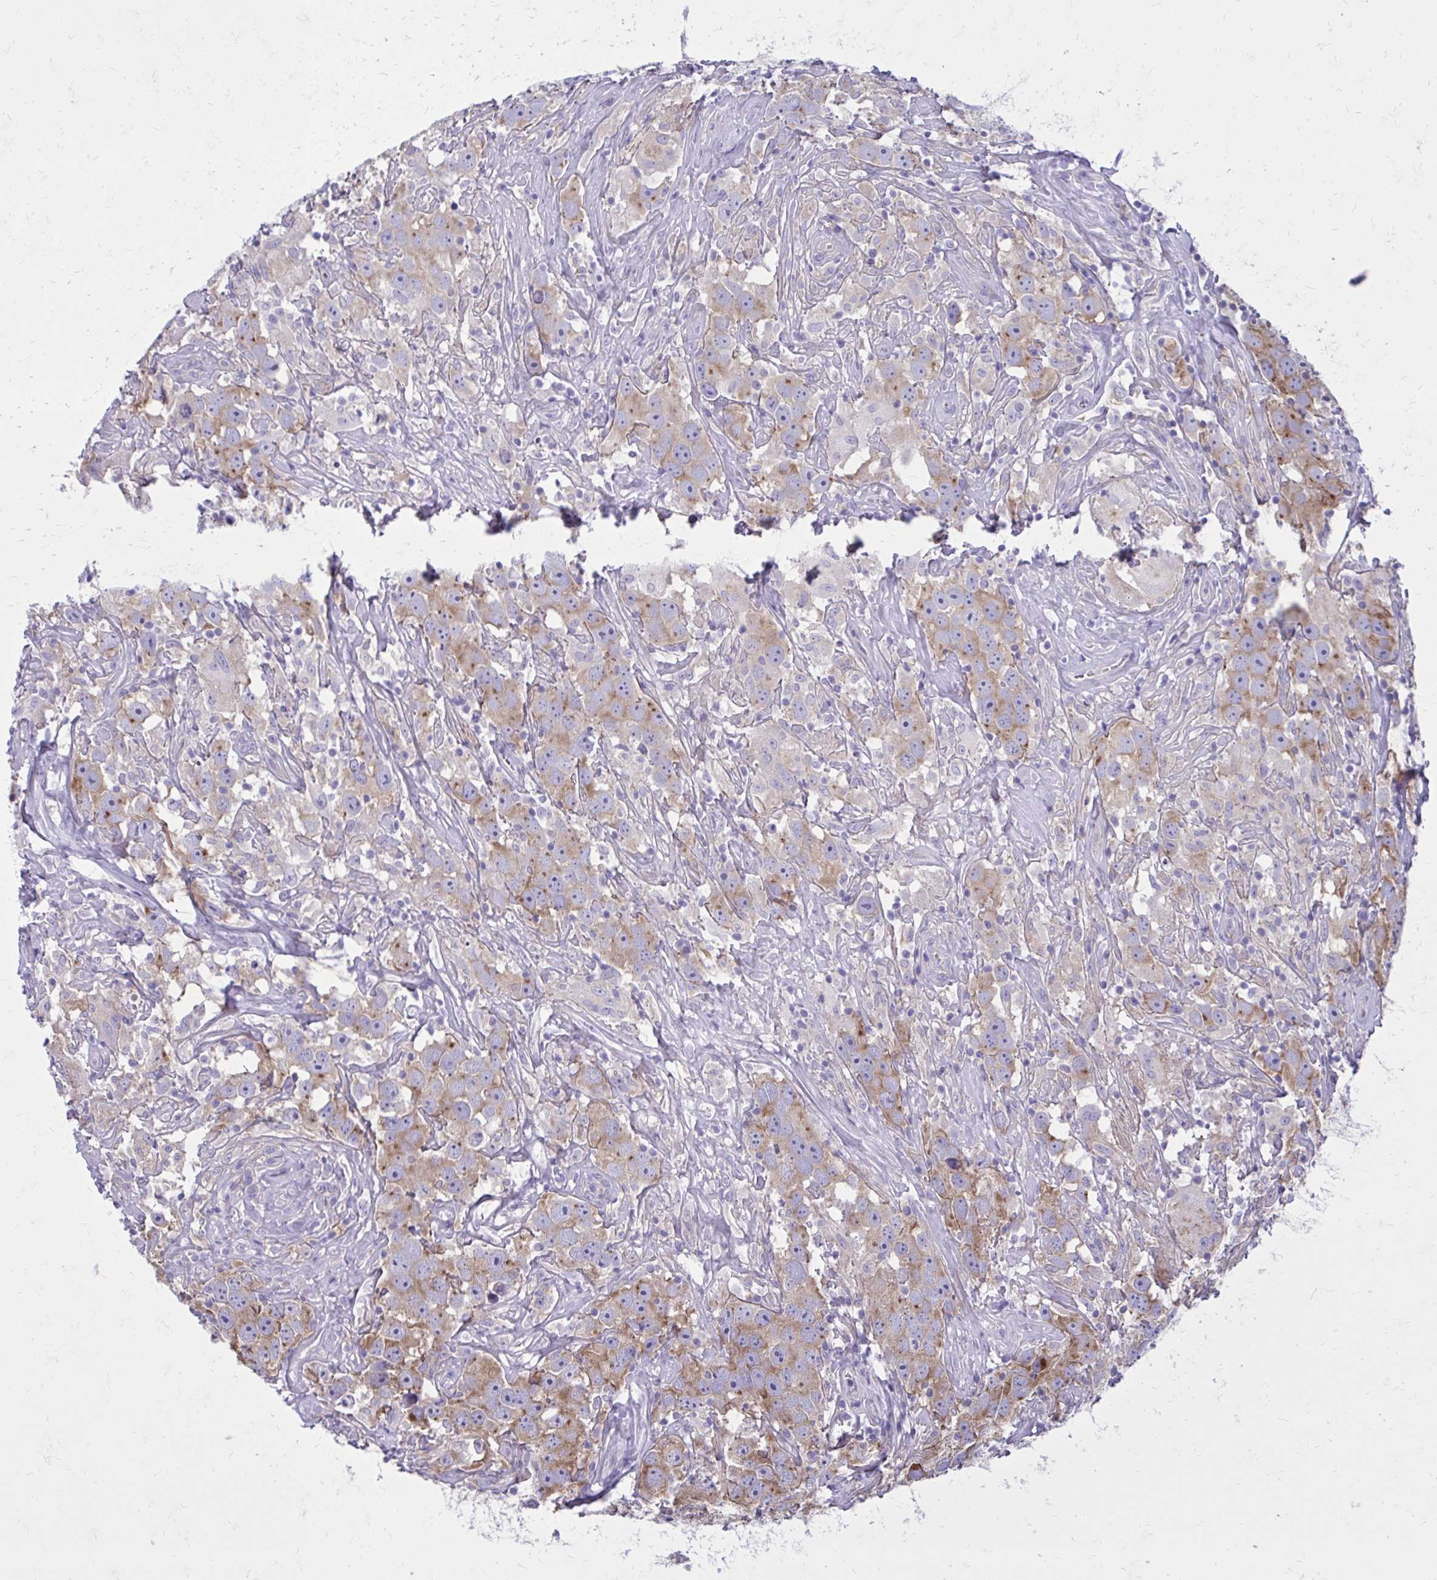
{"staining": {"intensity": "weak", "quantity": "25%-75%", "location": "cytoplasmic/membranous"}, "tissue": "testis cancer", "cell_type": "Tumor cells", "image_type": "cancer", "snomed": [{"axis": "morphology", "description": "Seminoma, NOS"}, {"axis": "topography", "description": "Testis"}], "caption": "Immunohistochemistry (IHC) (DAB) staining of testis seminoma reveals weak cytoplasmic/membranous protein positivity in about 25%-75% of tumor cells. The staining was performed using DAB (3,3'-diaminobenzidine) to visualize the protein expression in brown, while the nuclei were stained in blue with hematoxylin (Magnification: 20x).", "gene": "CLTA", "patient": {"sex": "male", "age": 49}}